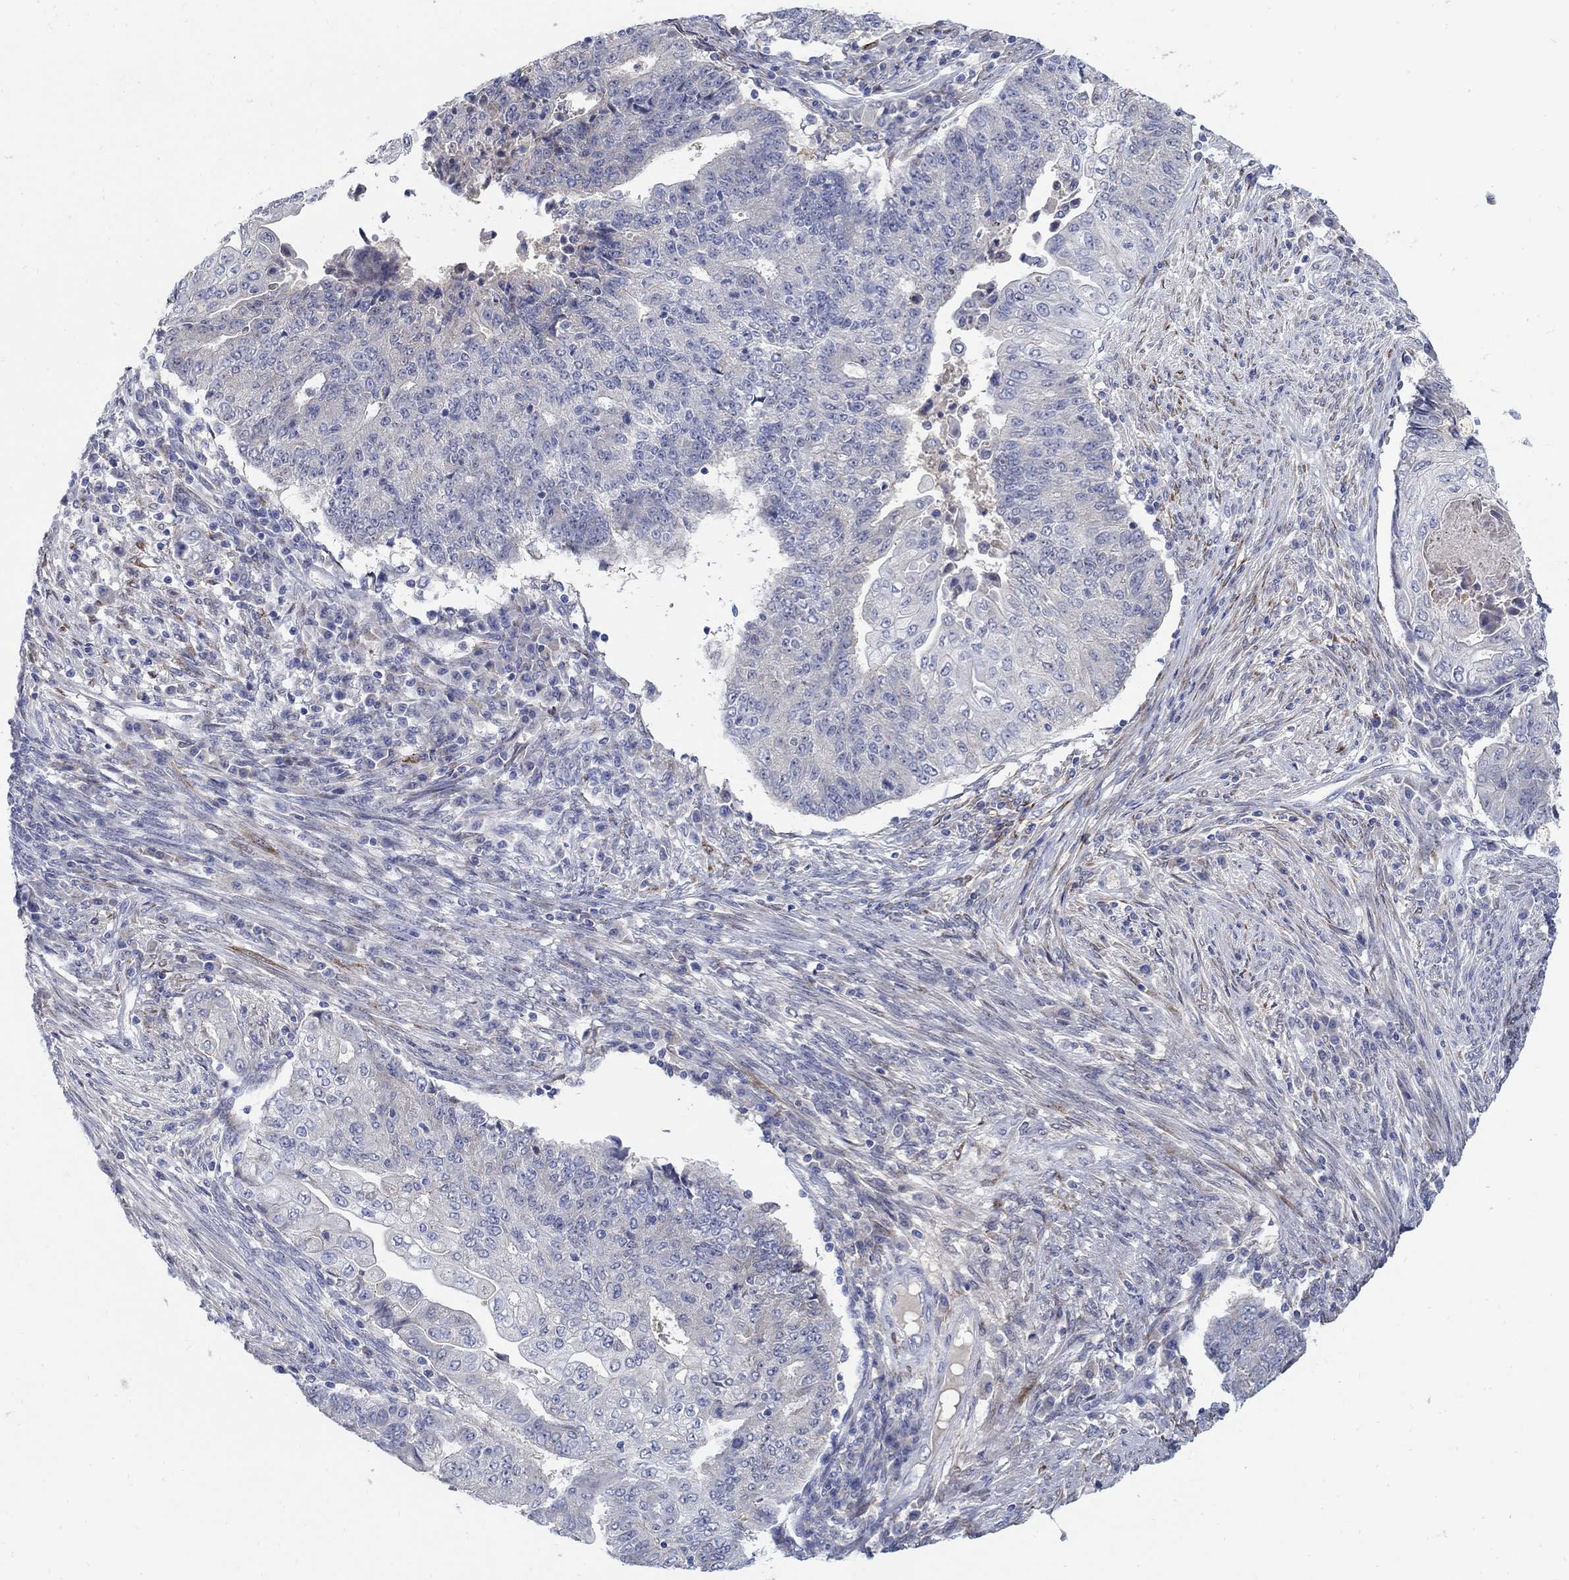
{"staining": {"intensity": "negative", "quantity": "none", "location": "none"}, "tissue": "endometrial cancer", "cell_type": "Tumor cells", "image_type": "cancer", "snomed": [{"axis": "morphology", "description": "Adenocarcinoma, NOS"}, {"axis": "topography", "description": "Uterus"}, {"axis": "topography", "description": "Endometrium"}], "caption": "Immunohistochemistry (IHC) photomicrograph of neoplastic tissue: adenocarcinoma (endometrial) stained with DAB (3,3'-diaminobenzidine) shows no significant protein staining in tumor cells.", "gene": "REEP2", "patient": {"sex": "female", "age": 54}}